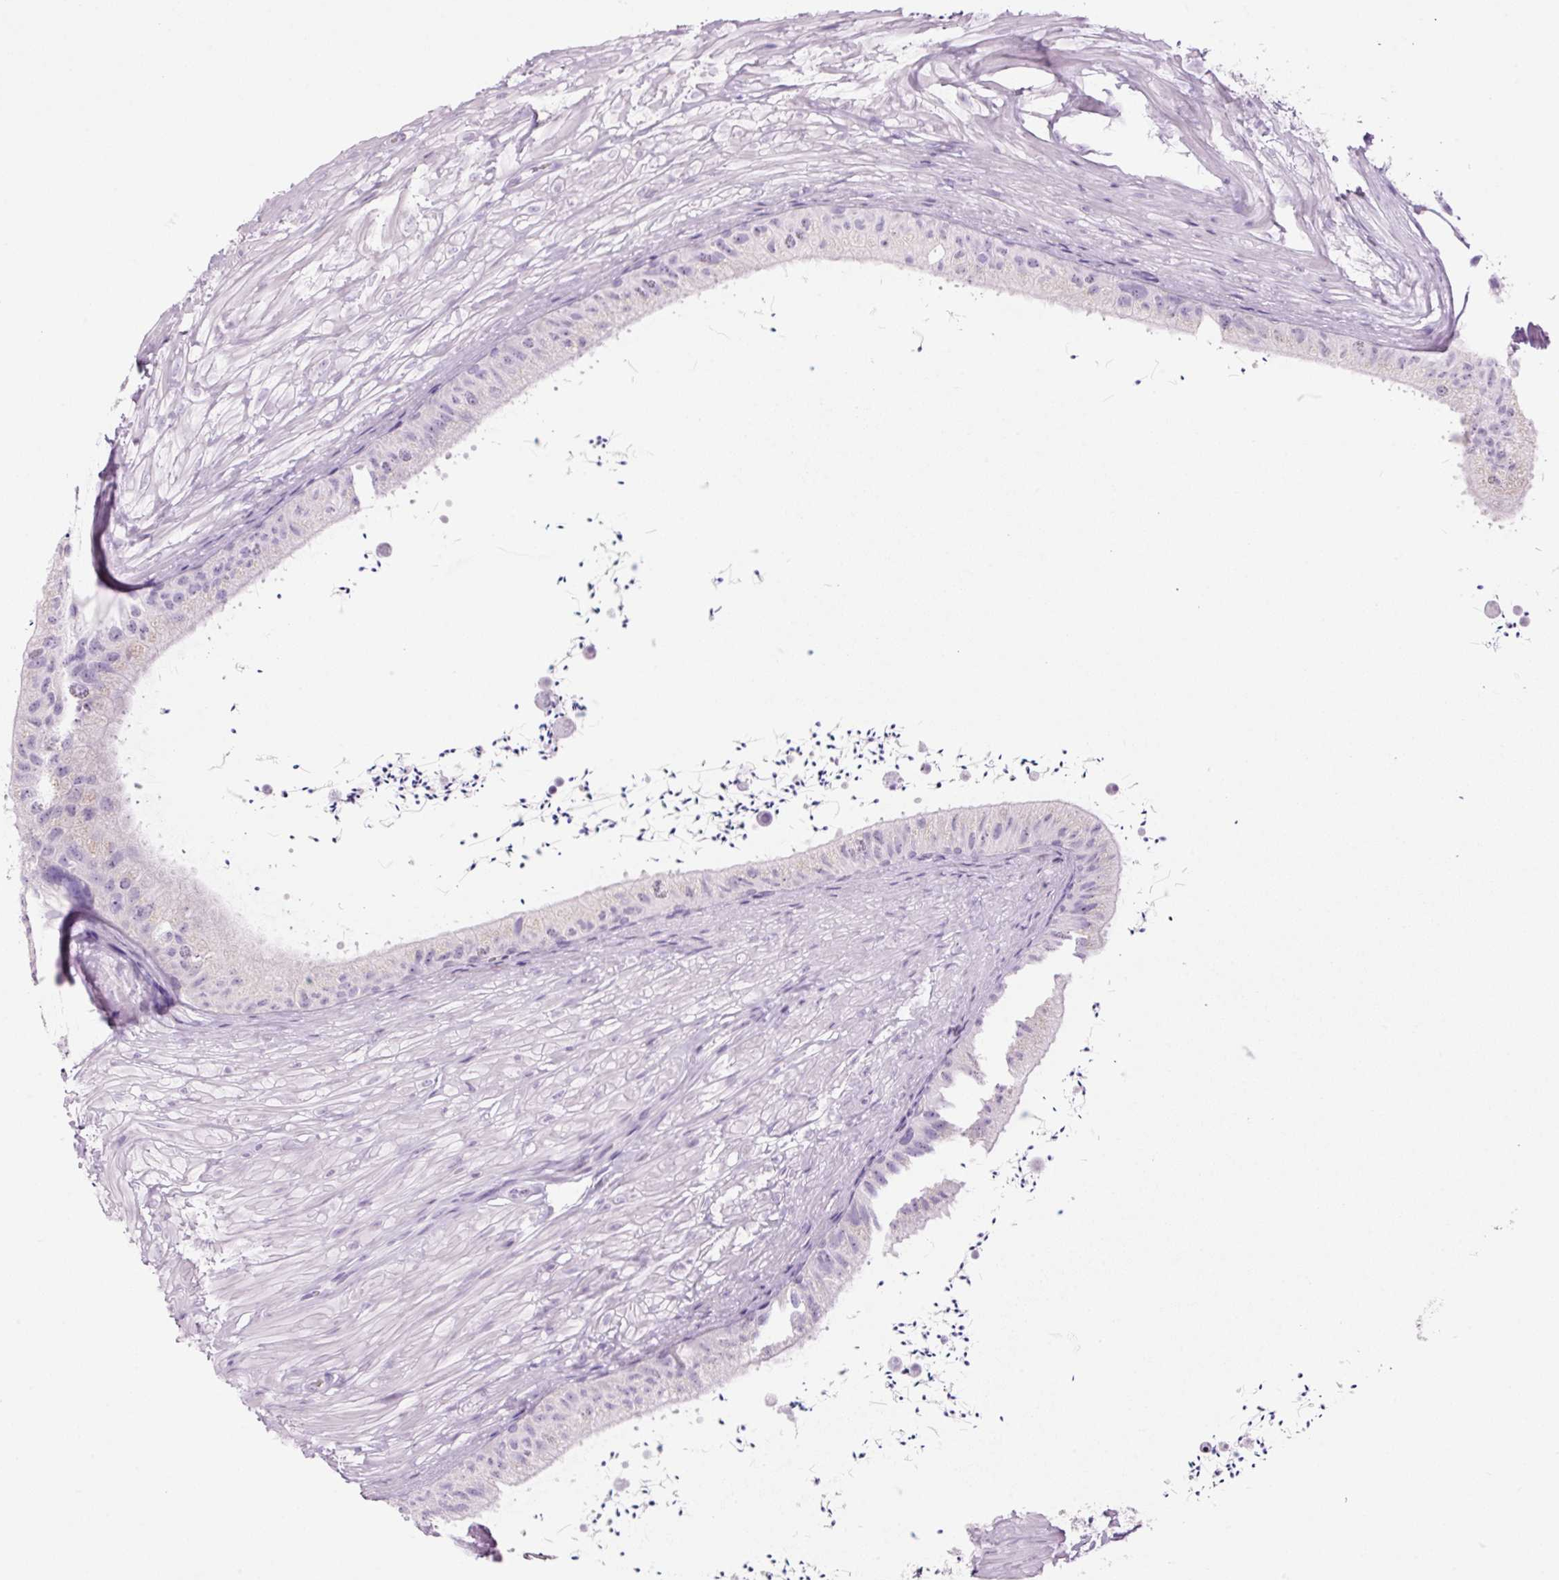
{"staining": {"intensity": "negative", "quantity": "none", "location": "none"}, "tissue": "epididymis", "cell_type": "Glandular cells", "image_type": "normal", "snomed": [{"axis": "morphology", "description": "Normal tissue, NOS"}, {"axis": "topography", "description": "Epididymis"}, {"axis": "topography", "description": "Peripheral nerve tissue"}], "caption": "Immunohistochemistry of normal epididymis exhibits no staining in glandular cells. (IHC, brightfield microscopy, high magnification).", "gene": "KLF1", "patient": {"sex": "male", "age": 32}}